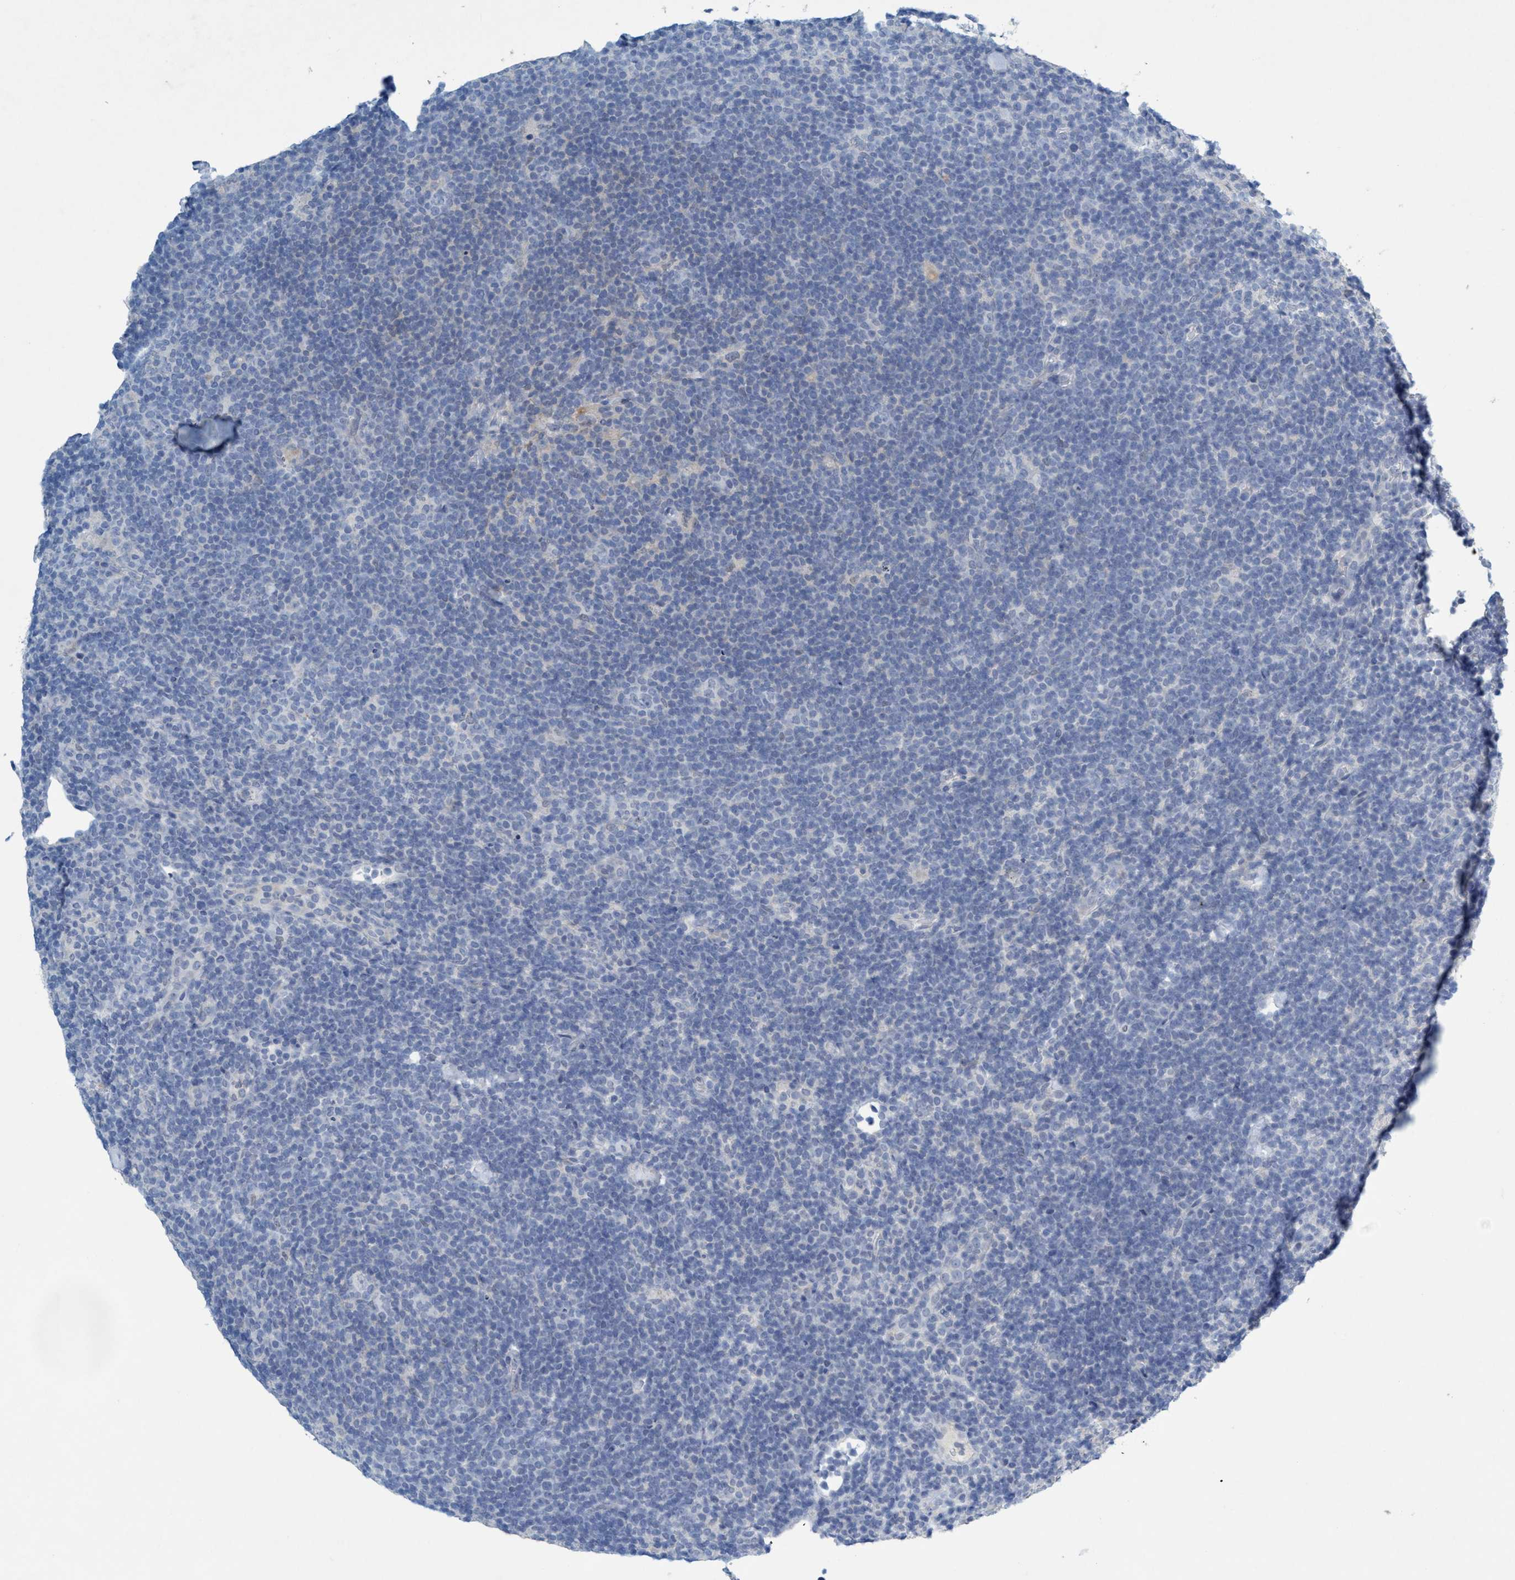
{"staining": {"intensity": "negative", "quantity": "none", "location": "none"}, "tissue": "lymphoma", "cell_type": "Tumor cells", "image_type": "cancer", "snomed": [{"axis": "morphology", "description": "Hodgkin's disease, NOS"}, {"axis": "topography", "description": "Lymph node"}], "caption": "Image shows no significant protein positivity in tumor cells of lymphoma. The staining is performed using DAB brown chromogen with nuclei counter-stained in using hematoxylin.", "gene": "RNF208", "patient": {"sex": "female", "age": 57}}